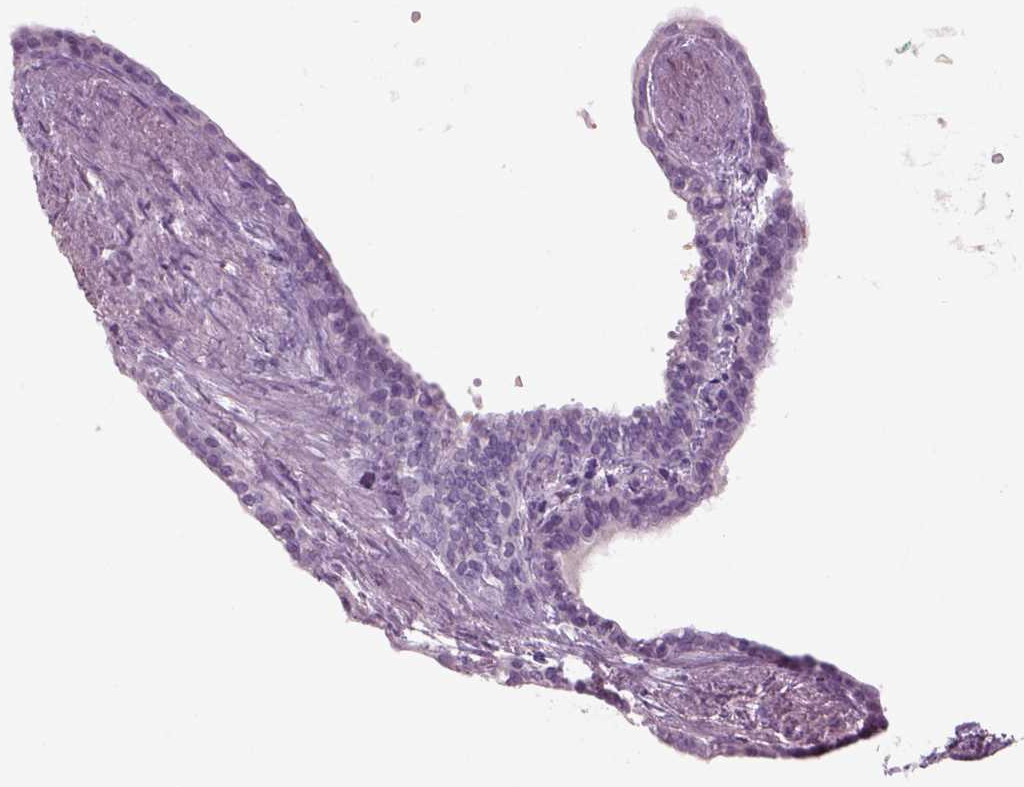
{"staining": {"intensity": "negative", "quantity": "none", "location": "none"}, "tissue": "seminal vesicle", "cell_type": "Glandular cells", "image_type": "normal", "snomed": [{"axis": "morphology", "description": "Normal tissue, NOS"}, {"axis": "morphology", "description": "Urothelial carcinoma, NOS"}, {"axis": "topography", "description": "Urinary bladder"}, {"axis": "topography", "description": "Seminal veicle"}], "caption": "Immunohistochemistry of normal human seminal vesicle exhibits no positivity in glandular cells.", "gene": "MDH1B", "patient": {"sex": "male", "age": 76}}